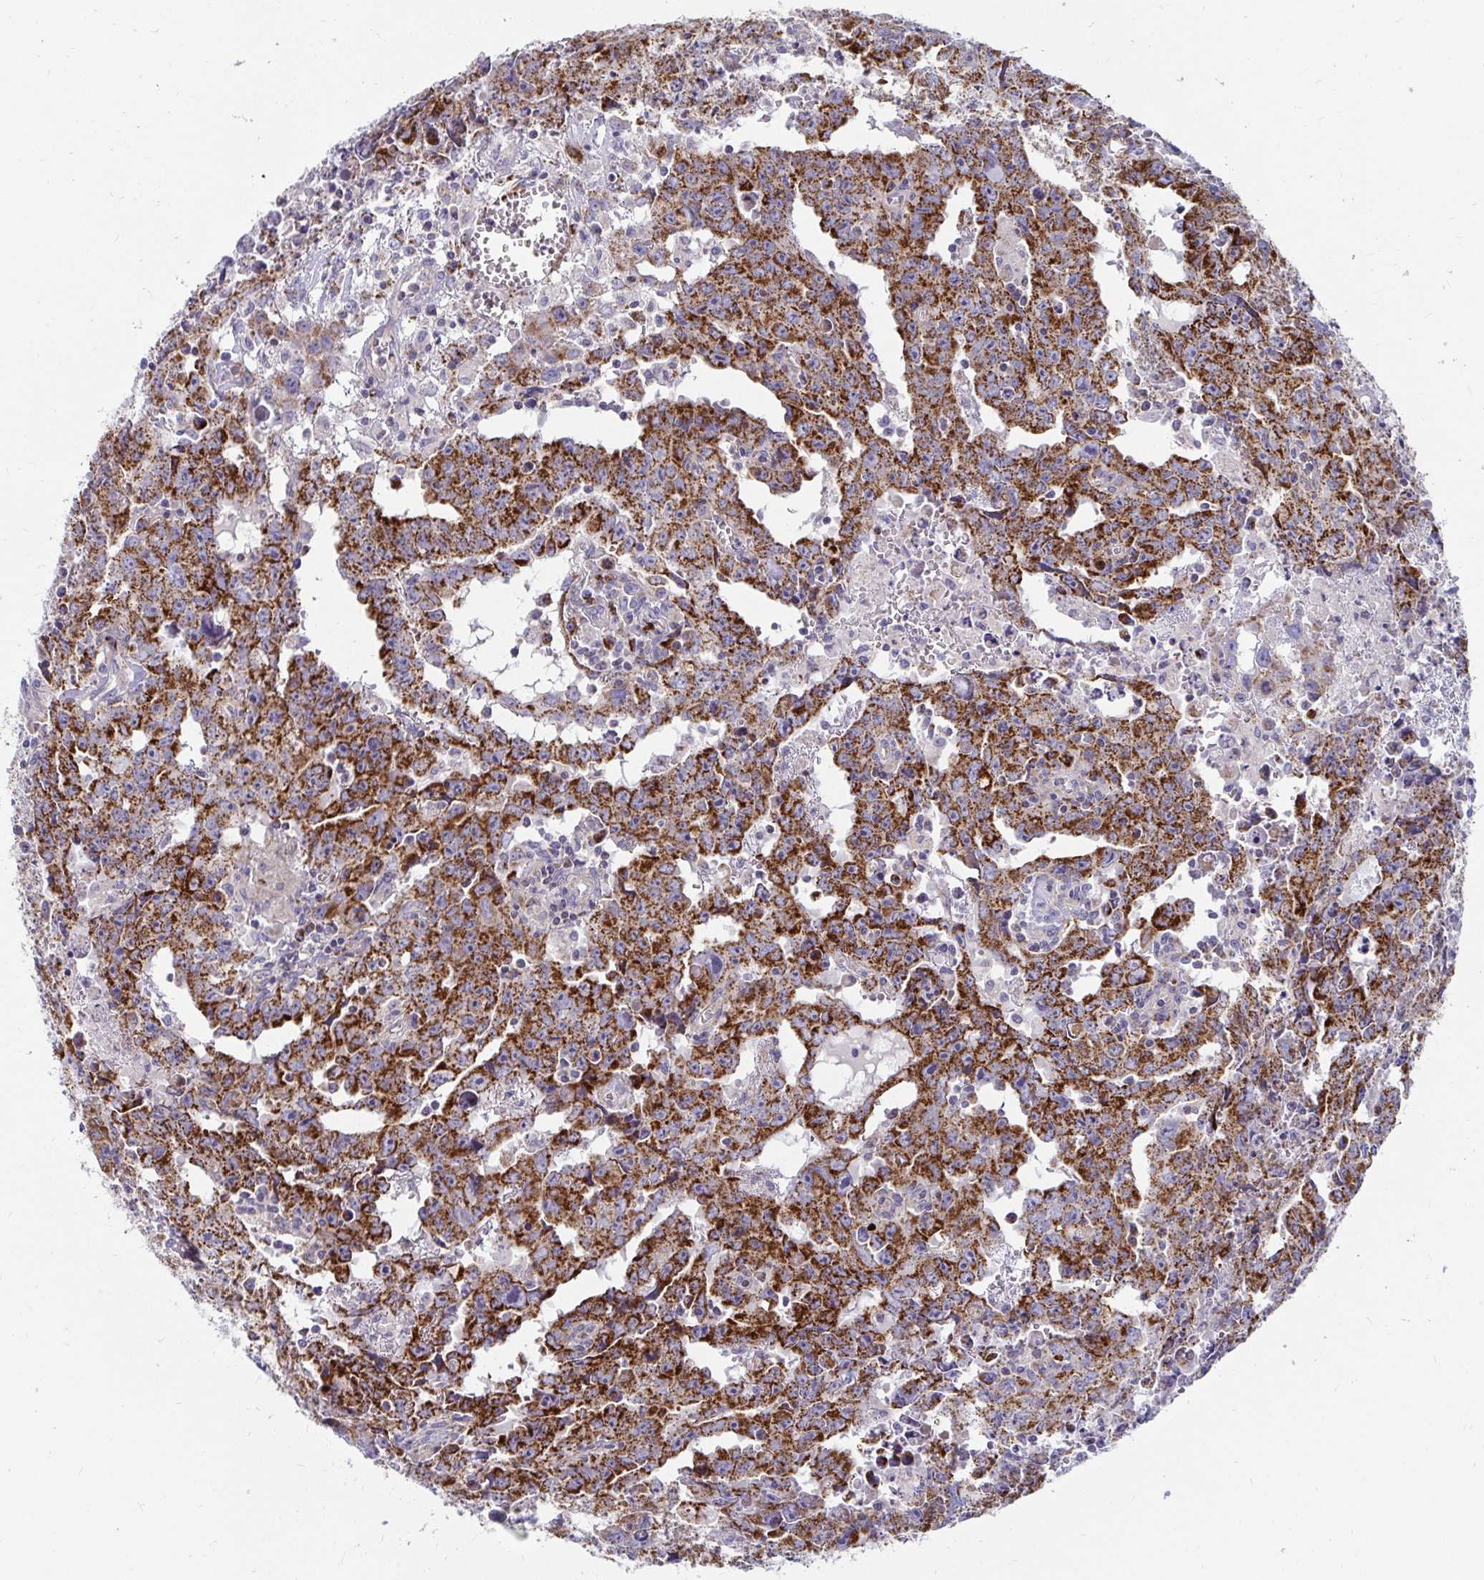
{"staining": {"intensity": "strong", "quantity": ">75%", "location": "cytoplasmic/membranous"}, "tissue": "testis cancer", "cell_type": "Tumor cells", "image_type": "cancer", "snomed": [{"axis": "morphology", "description": "Carcinoma, Embryonal, NOS"}, {"axis": "topography", "description": "Testis"}], "caption": "This photomicrograph reveals IHC staining of testis cancer, with high strong cytoplasmic/membranous staining in about >75% of tumor cells.", "gene": "EXOC5", "patient": {"sex": "male", "age": 22}}